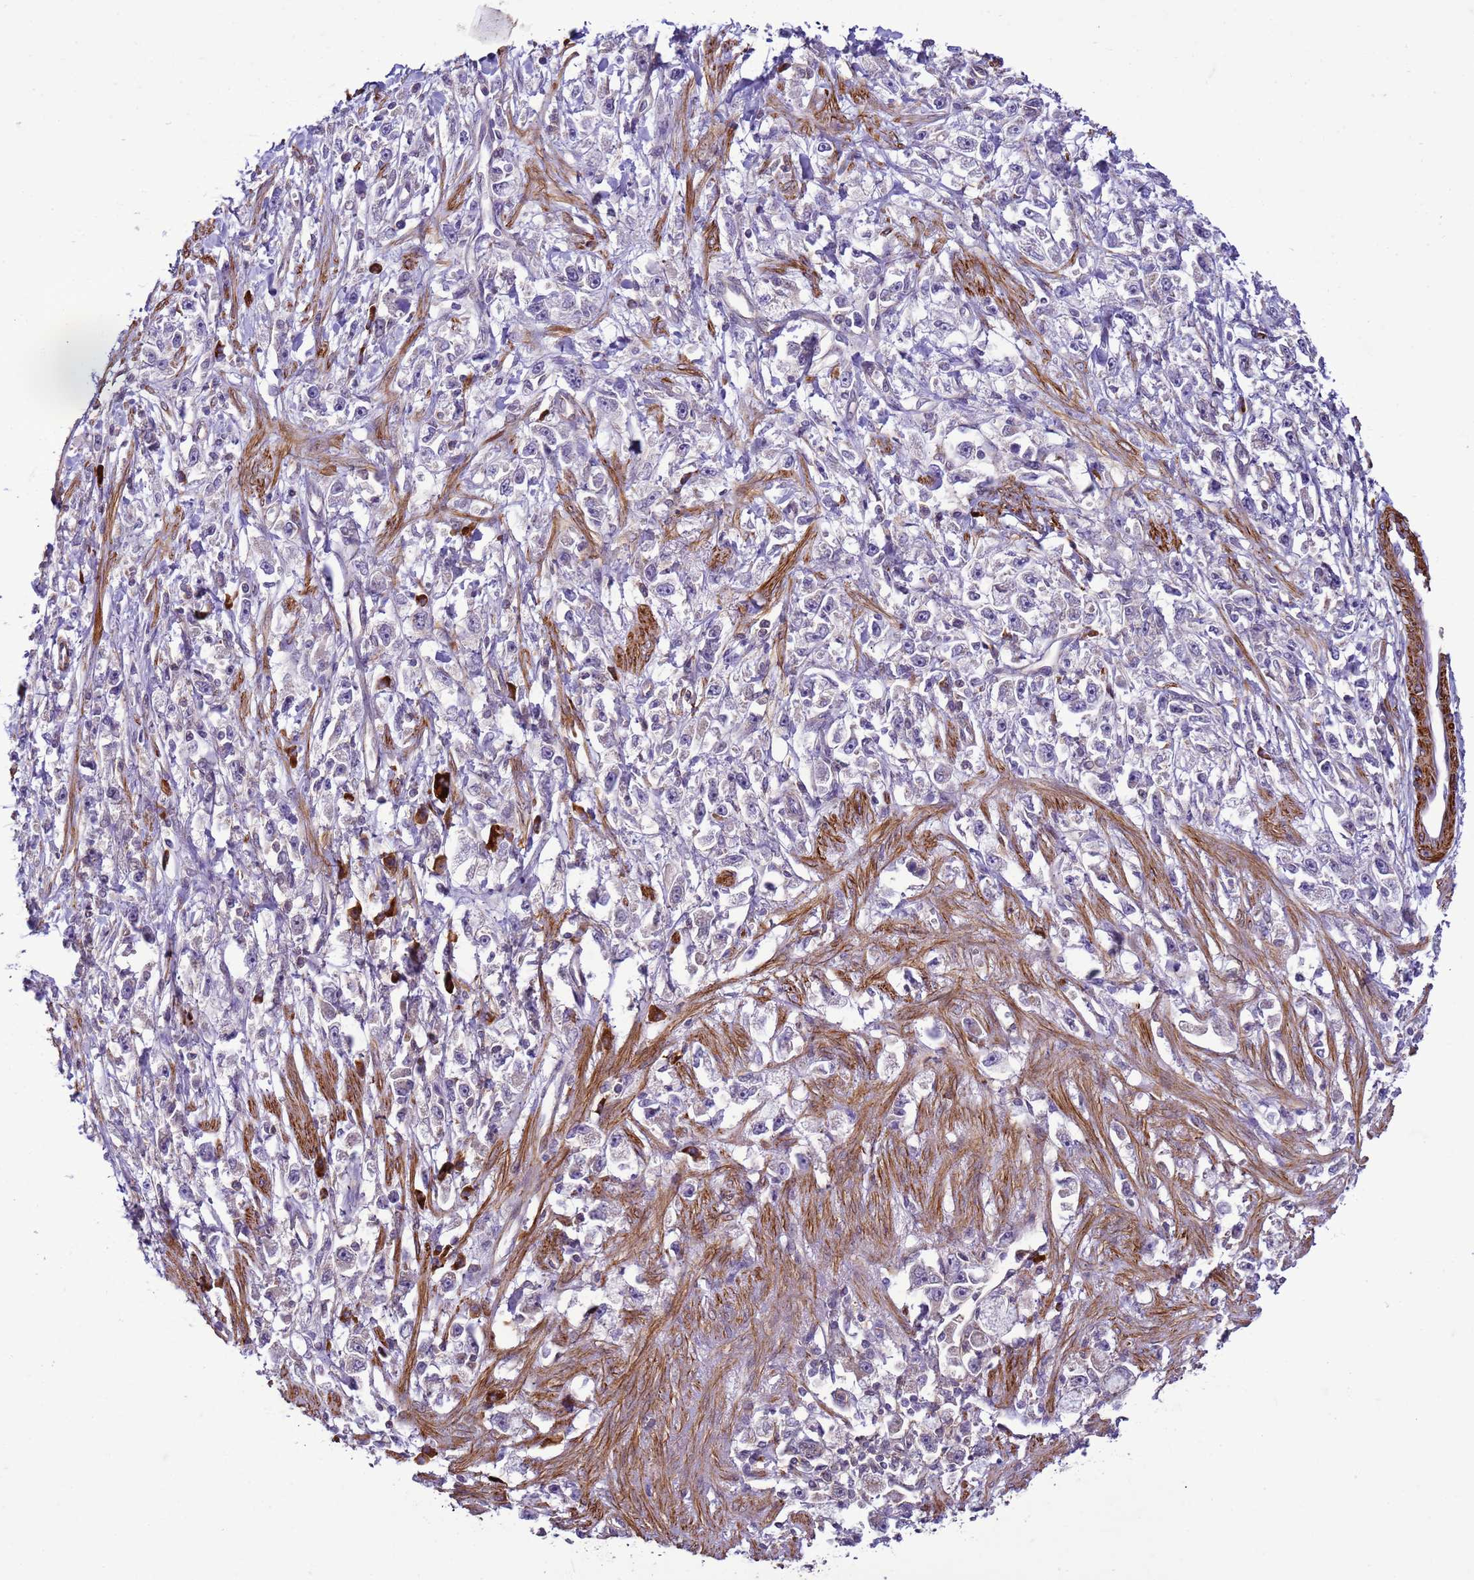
{"staining": {"intensity": "negative", "quantity": "none", "location": "none"}, "tissue": "stomach cancer", "cell_type": "Tumor cells", "image_type": "cancer", "snomed": [{"axis": "morphology", "description": "Adenocarcinoma, NOS"}, {"axis": "topography", "description": "Stomach"}], "caption": "Histopathology image shows no protein positivity in tumor cells of stomach adenocarcinoma tissue. (Immunohistochemistry (ihc), brightfield microscopy, high magnification).", "gene": "GEN1", "patient": {"sex": "female", "age": 59}}